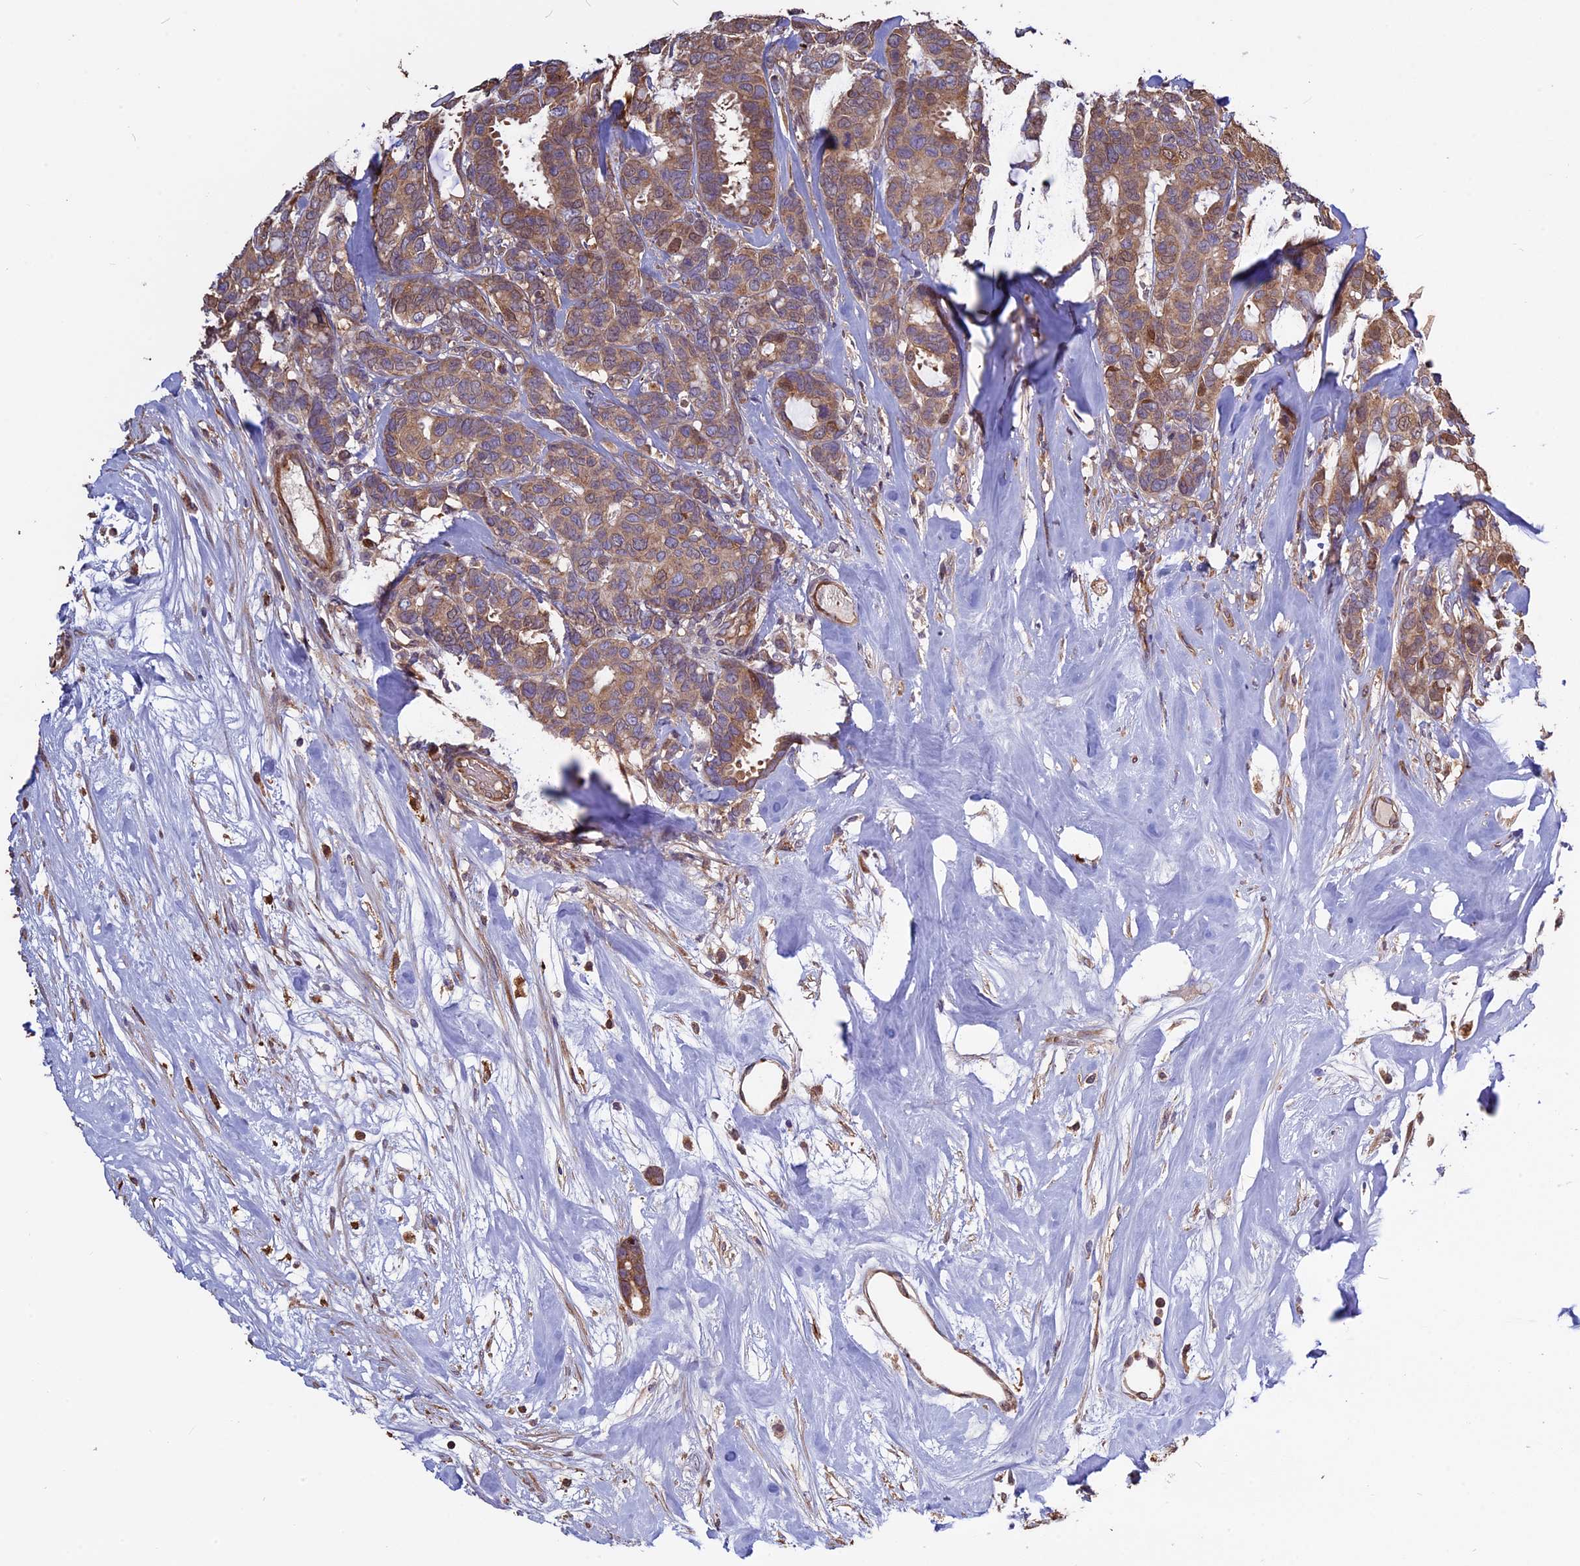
{"staining": {"intensity": "moderate", "quantity": ">75%", "location": "cytoplasmic/membranous"}, "tissue": "breast cancer", "cell_type": "Tumor cells", "image_type": "cancer", "snomed": [{"axis": "morphology", "description": "Duct carcinoma"}, {"axis": "topography", "description": "Breast"}], "caption": "Breast cancer (invasive ductal carcinoma) stained for a protein reveals moderate cytoplasmic/membranous positivity in tumor cells.", "gene": "VWA3A", "patient": {"sex": "female", "age": 87}}